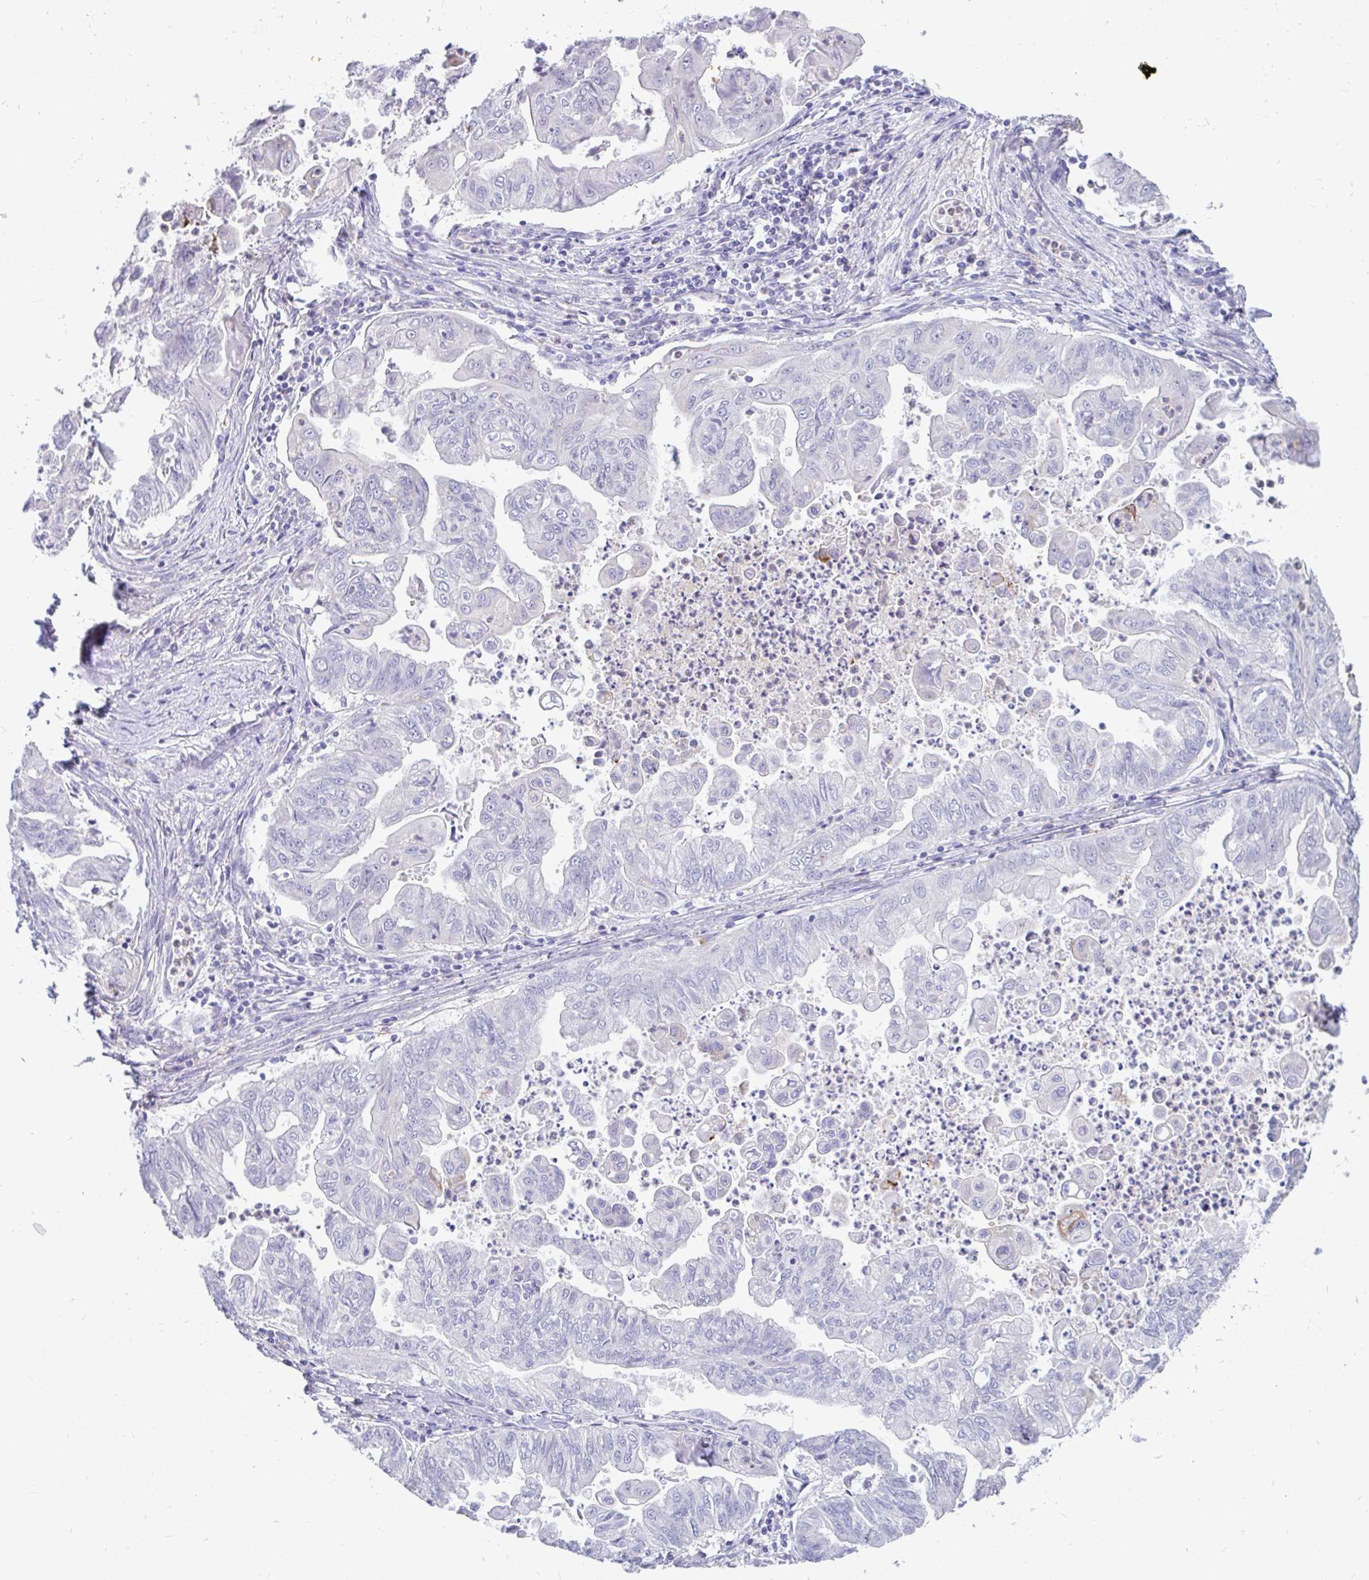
{"staining": {"intensity": "negative", "quantity": "none", "location": "none"}, "tissue": "stomach cancer", "cell_type": "Tumor cells", "image_type": "cancer", "snomed": [{"axis": "morphology", "description": "Adenocarcinoma, NOS"}, {"axis": "topography", "description": "Stomach, upper"}], "caption": "Image shows no protein expression in tumor cells of adenocarcinoma (stomach) tissue. The staining was performed using DAB (3,3'-diaminobenzidine) to visualize the protein expression in brown, while the nuclei were stained in blue with hematoxylin (Magnification: 20x).", "gene": "INTS5", "patient": {"sex": "male", "age": 80}}